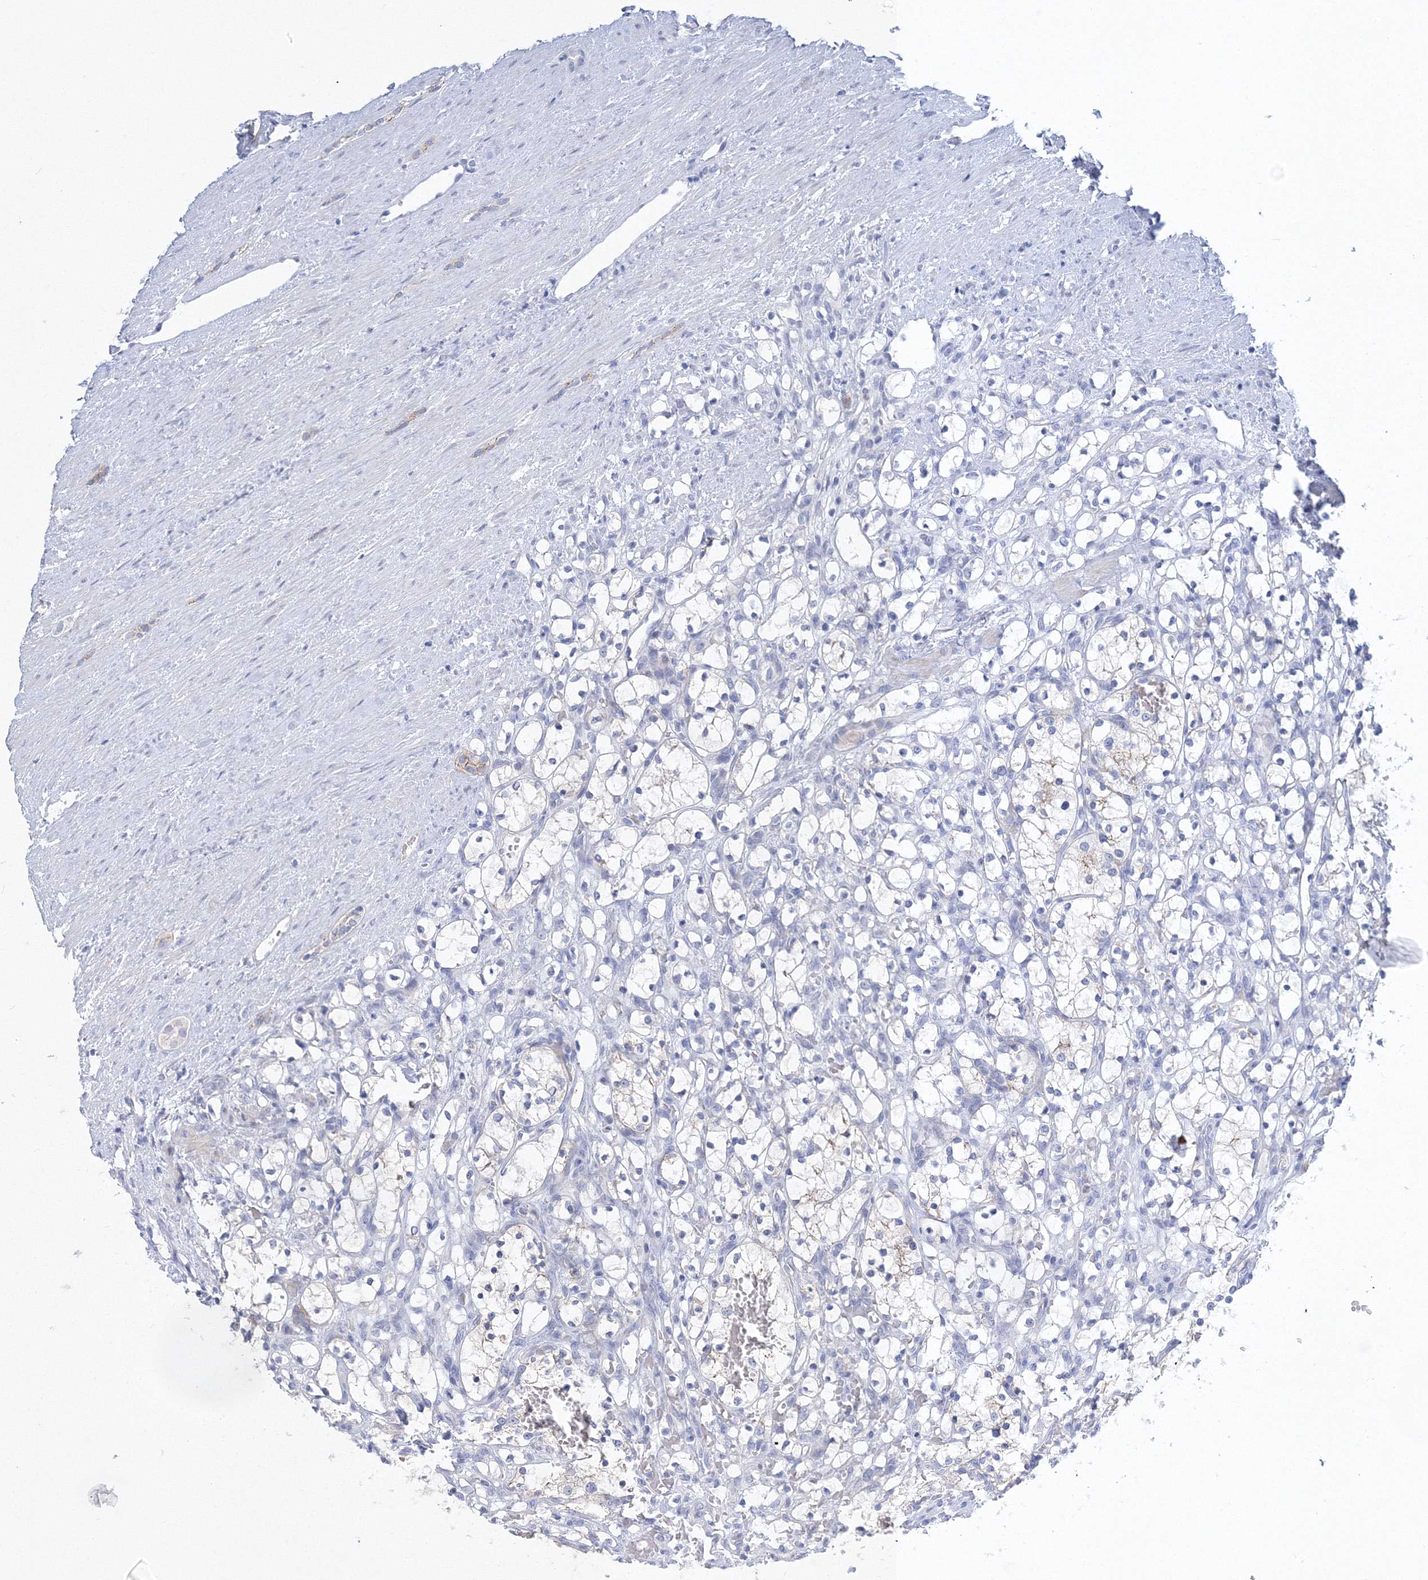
{"staining": {"intensity": "negative", "quantity": "none", "location": "none"}, "tissue": "renal cancer", "cell_type": "Tumor cells", "image_type": "cancer", "snomed": [{"axis": "morphology", "description": "Adenocarcinoma, NOS"}, {"axis": "topography", "description": "Kidney"}], "caption": "The image exhibits no significant positivity in tumor cells of adenocarcinoma (renal).", "gene": "AASDH", "patient": {"sex": "female", "age": 69}}